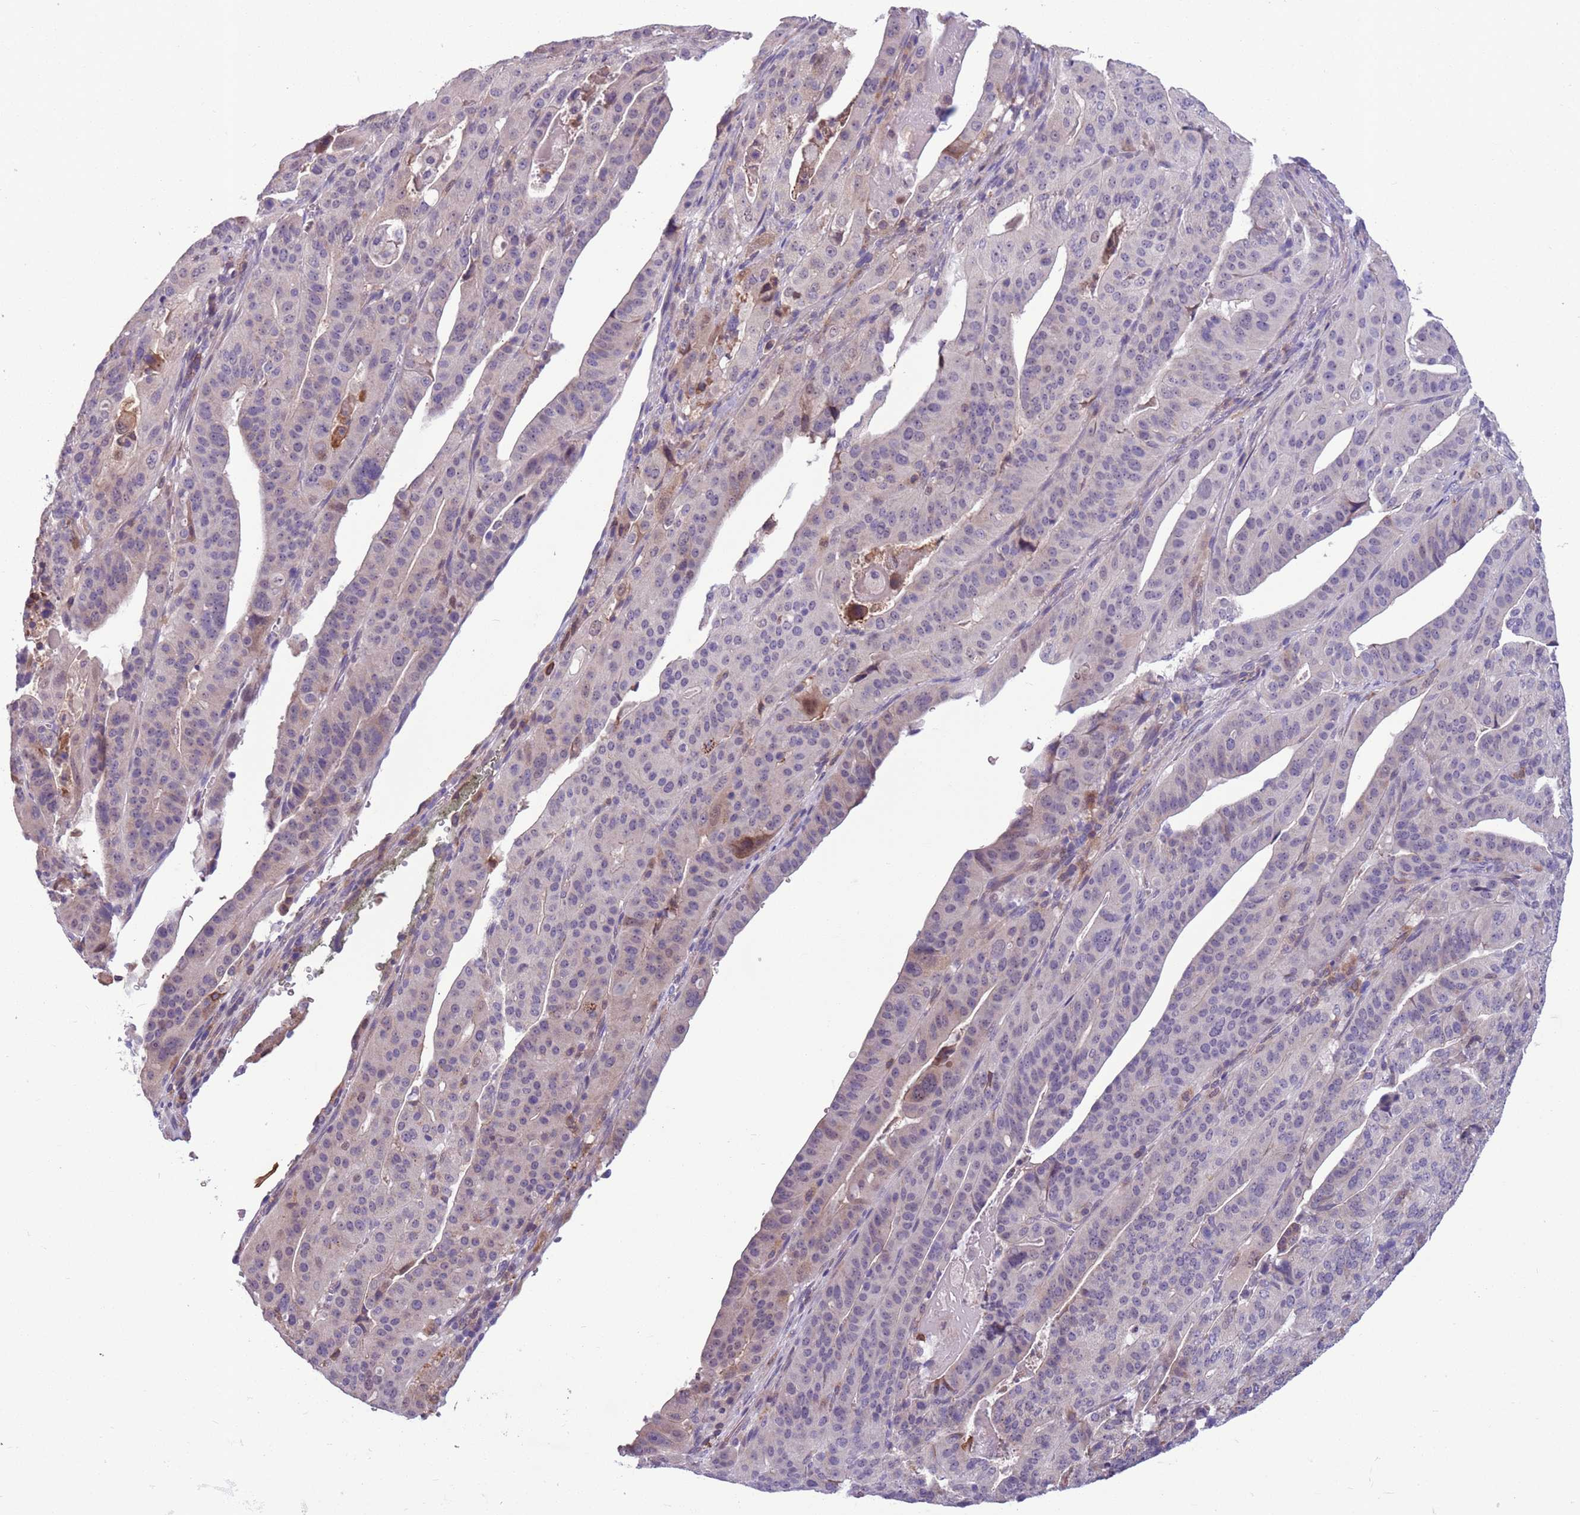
{"staining": {"intensity": "negative", "quantity": "none", "location": "none"}, "tissue": "stomach cancer", "cell_type": "Tumor cells", "image_type": "cancer", "snomed": [{"axis": "morphology", "description": "Adenocarcinoma, NOS"}, {"axis": "topography", "description": "Stomach"}], "caption": "A micrograph of adenocarcinoma (stomach) stained for a protein reveals no brown staining in tumor cells.", "gene": "JAML", "patient": {"sex": "male", "age": 48}}